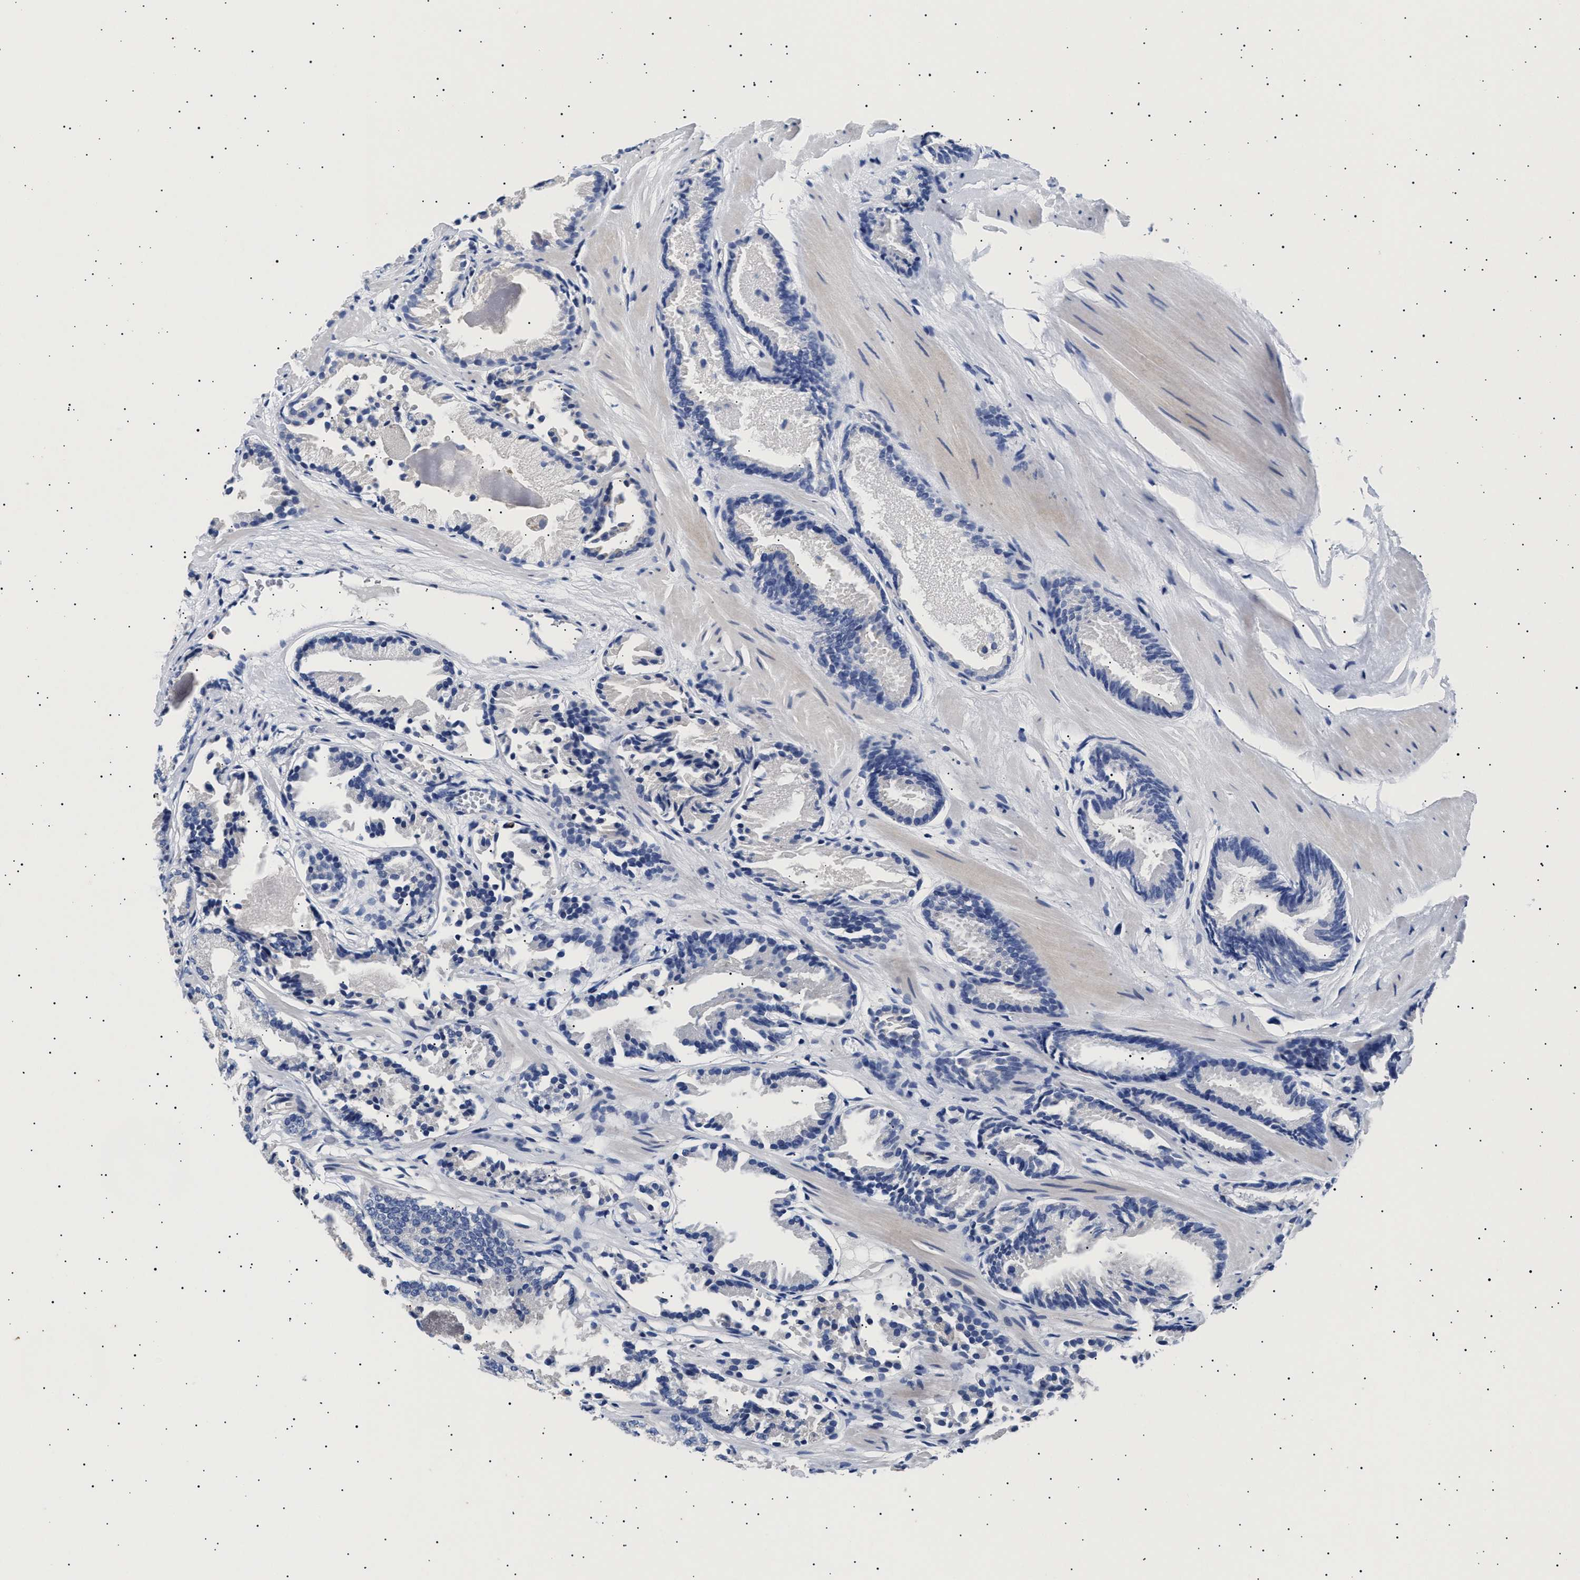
{"staining": {"intensity": "negative", "quantity": "none", "location": "none"}, "tissue": "prostate cancer", "cell_type": "Tumor cells", "image_type": "cancer", "snomed": [{"axis": "morphology", "description": "Adenocarcinoma, Low grade"}, {"axis": "topography", "description": "Prostate"}], "caption": "High power microscopy histopathology image of an IHC histopathology image of prostate adenocarcinoma (low-grade), revealing no significant expression in tumor cells.", "gene": "HEMGN", "patient": {"sex": "male", "age": 51}}